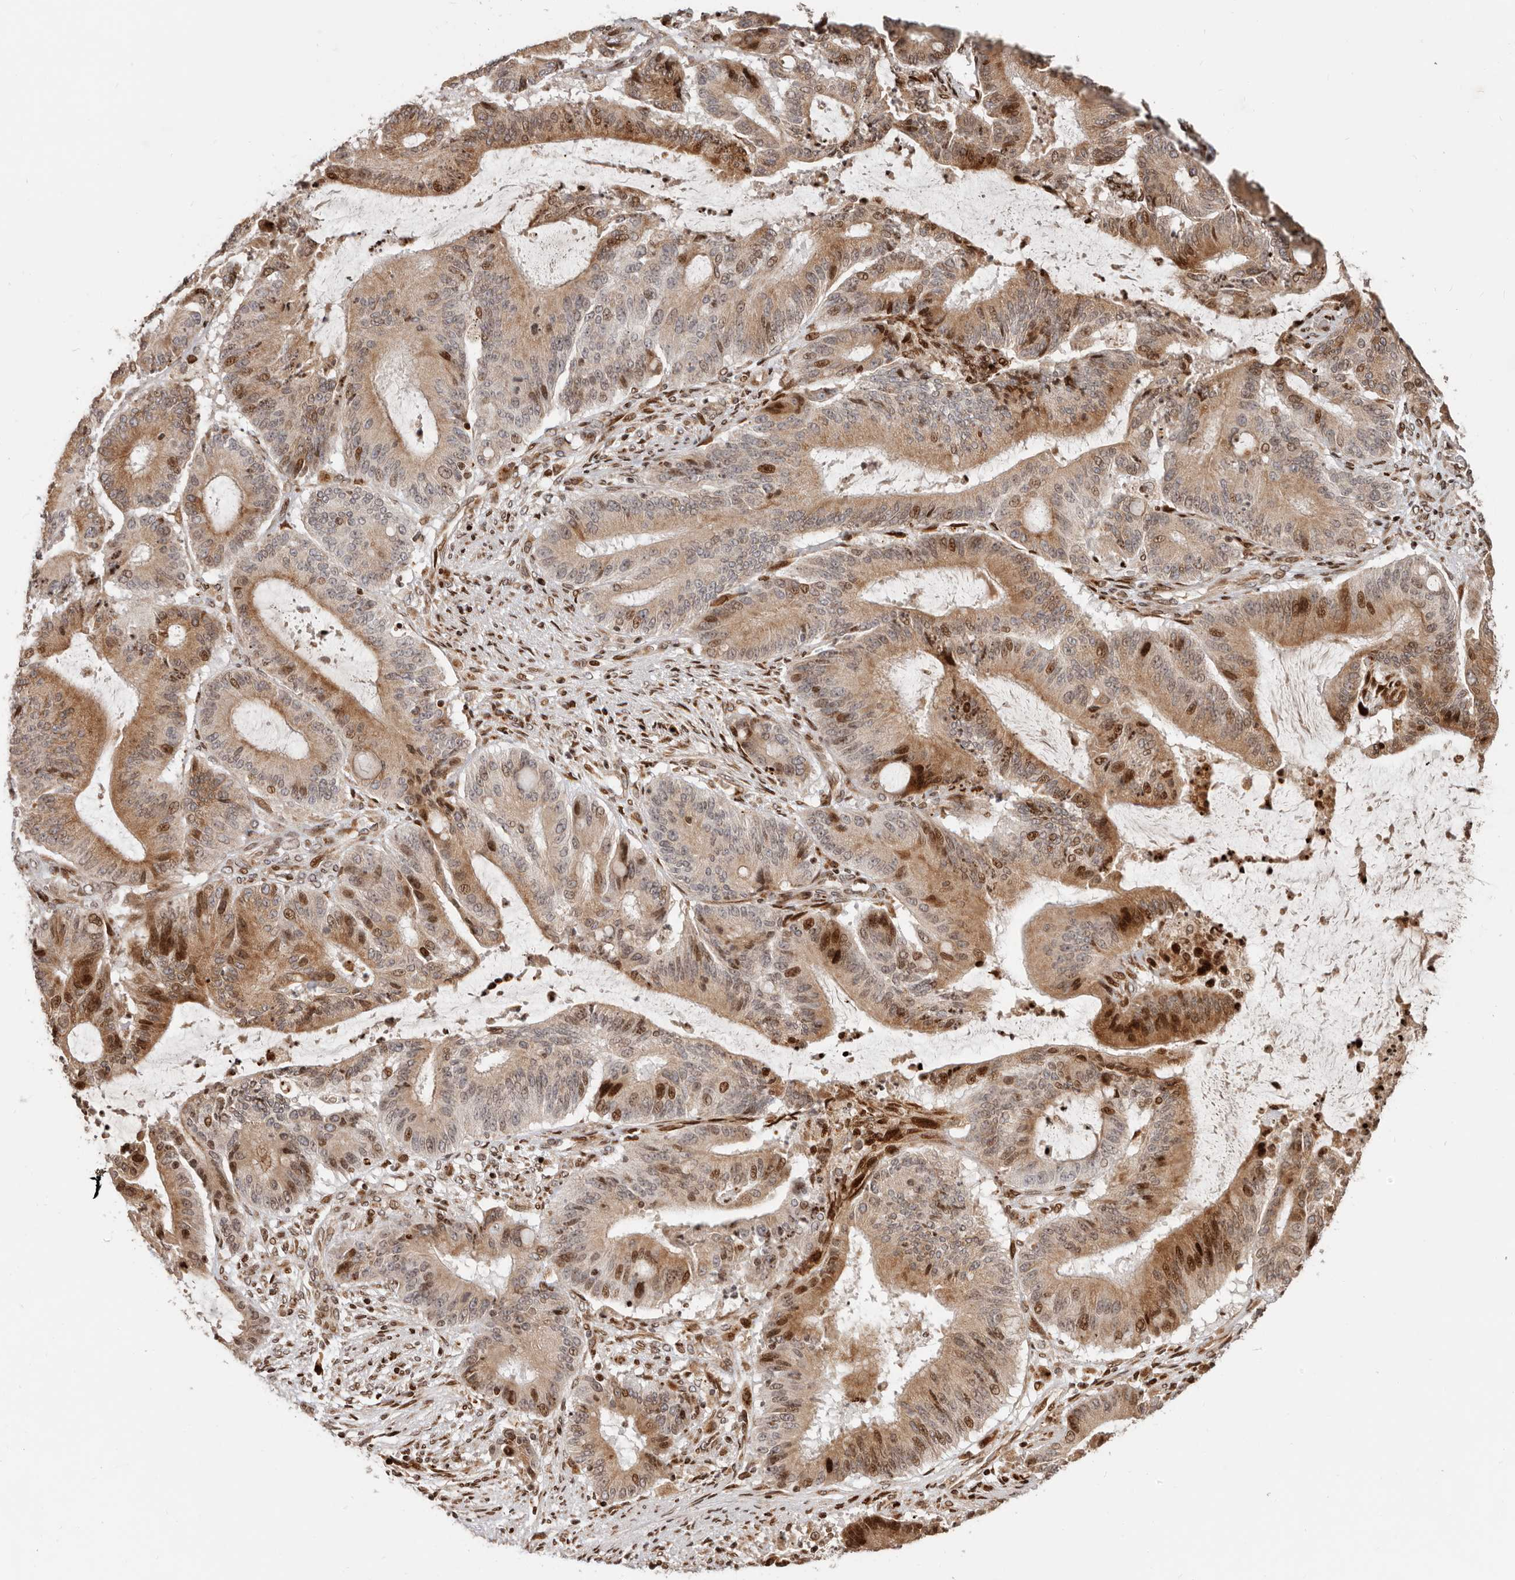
{"staining": {"intensity": "moderate", "quantity": ">75%", "location": "cytoplasmic/membranous,nuclear"}, "tissue": "liver cancer", "cell_type": "Tumor cells", "image_type": "cancer", "snomed": [{"axis": "morphology", "description": "Normal tissue, NOS"}, {"axis": "morphology", "description": "Cholangiocarcinoma"}, {"axis": "topography", "description": "Liver"}, {"axis": "topography", "description": "Peripheral nerve tissue"}], "caption": "This is an image of immunohistochemistry staining of cholangiocarcinoma (liver), which shows moderate positivity in the cytoplasmic/membranous and nuclear of tumor cells.", "gene": "TRIM4", "patient": {"sex": "female", "age": 73}}